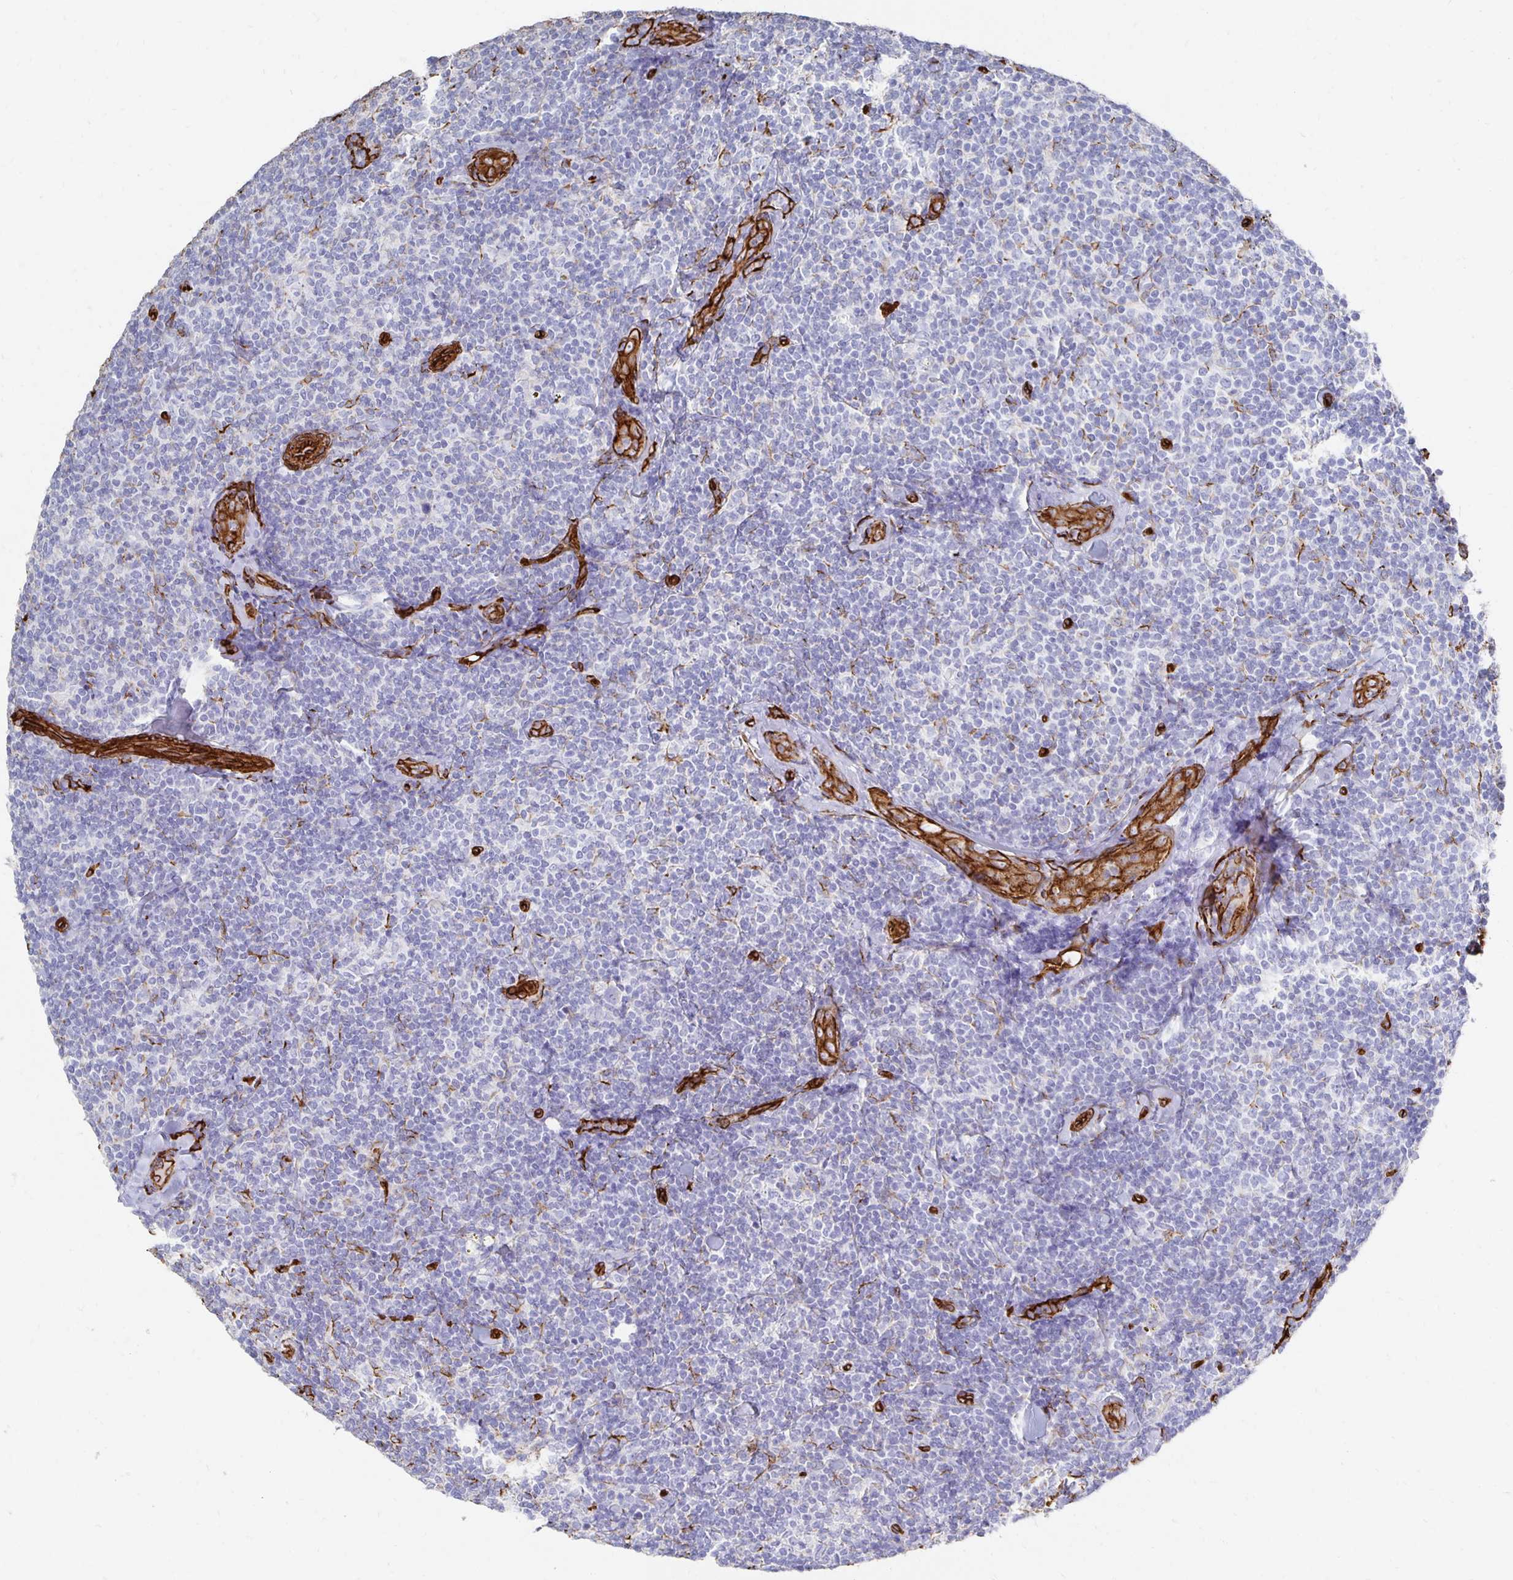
{"staining": {"intensity": "negative", "quantity": "none", "location": "none"}, "tissue": "lymphoma", "cell_type": "Tumor cells", "image_type": "cancer", "snomed": [{"axis": "morphology", "description": "Malignant lymphoma, non-Hodgkin's type, Low grade"}, {"axis": "topography", "description": "Lymph node"}], "caption": "There is no significant staining in tumor cells of lymphoma.", "gene": "VIPR2", "patient": {"sex": "female", "age": 56}}